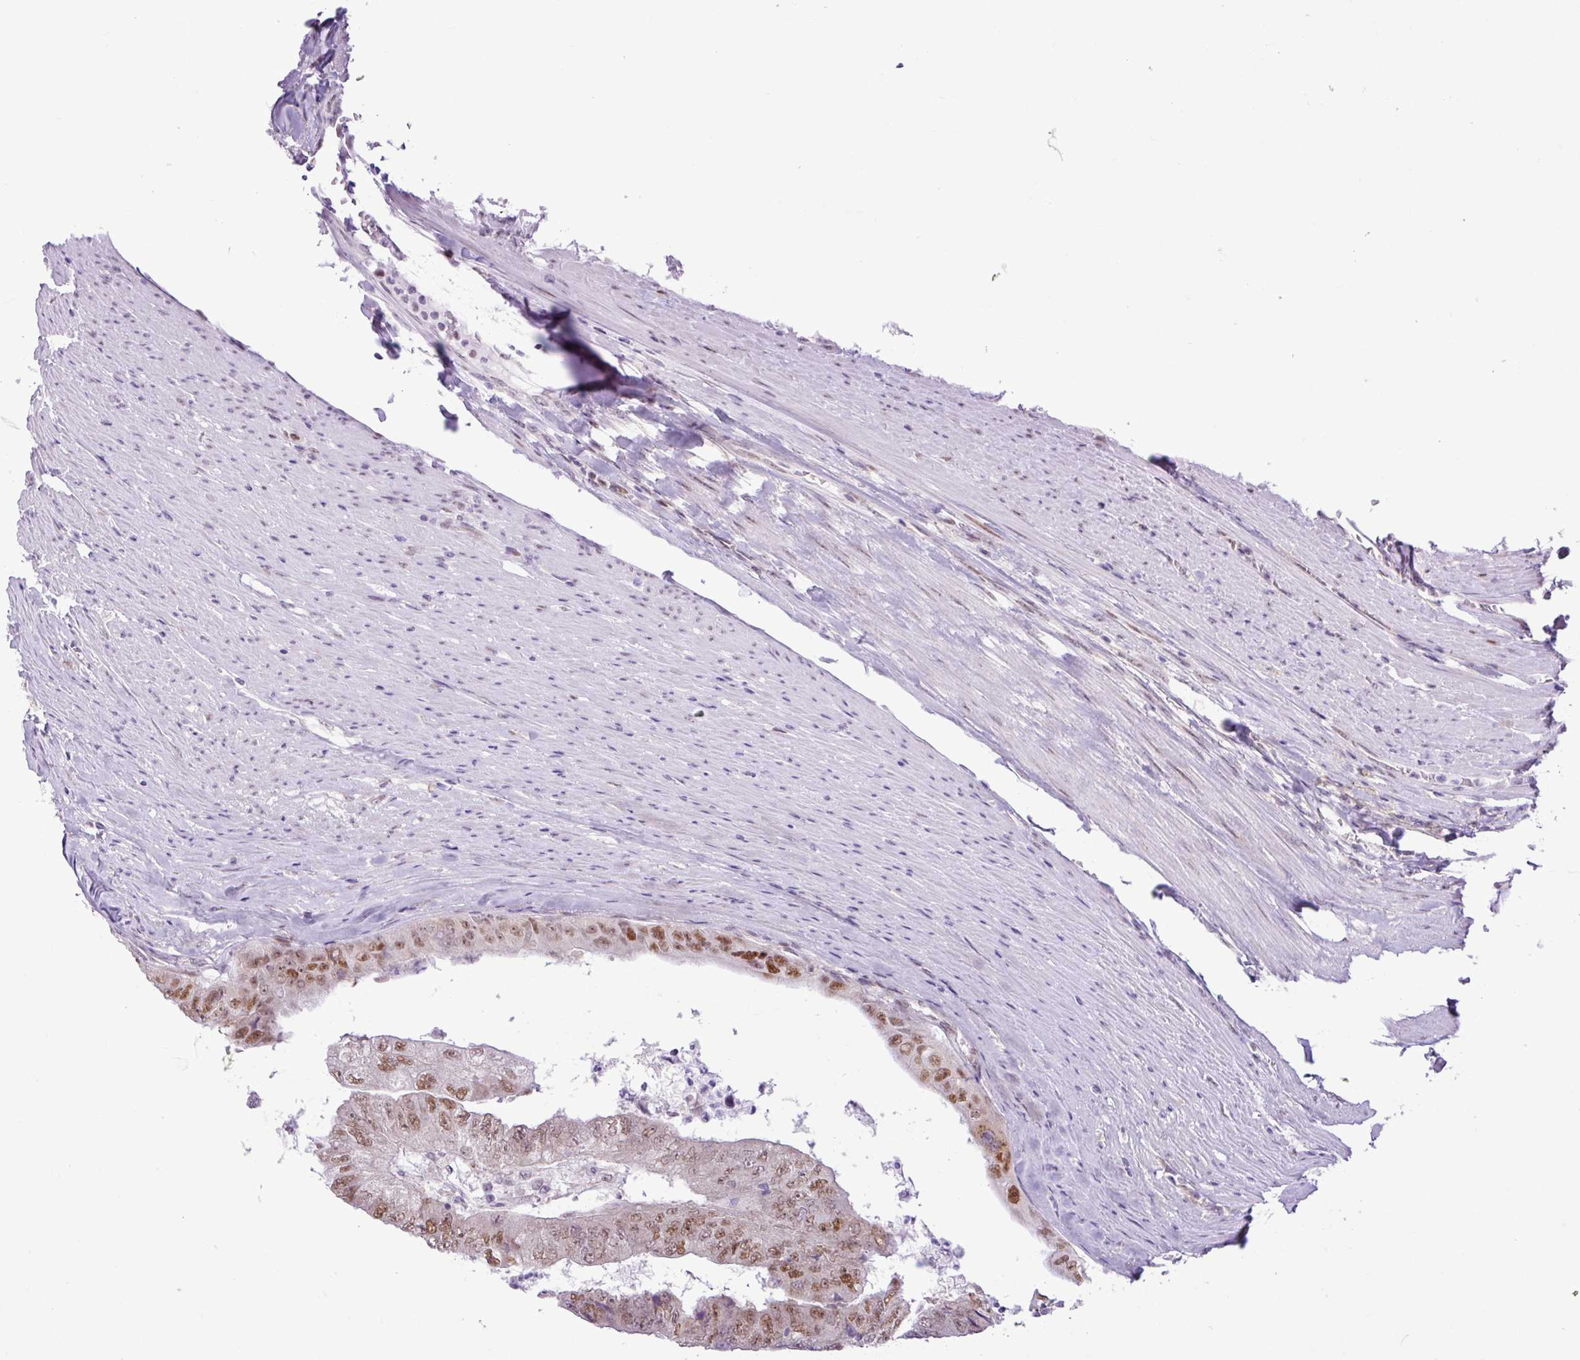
{"staining": {"intensity": "moderate", "quantity": "<25%", "location": "nuclear"}, "tissue": "colorectal cancer", "cell_type": "Tumor cells", "image_type": "cancer", "snomed": [{"axis": "morphology", "description": "Adenocarcinoma, NOS"}, {"axis": "topography", "description": "Colon"}], "caption": "Colorectal cancer (adenocarcinoma) stained with a brown dye shows moderate nuclear positive staining in about <25% of tumor cells.", "gene": "ELOA2", "patient": {"sex": "female", "age": 67}}